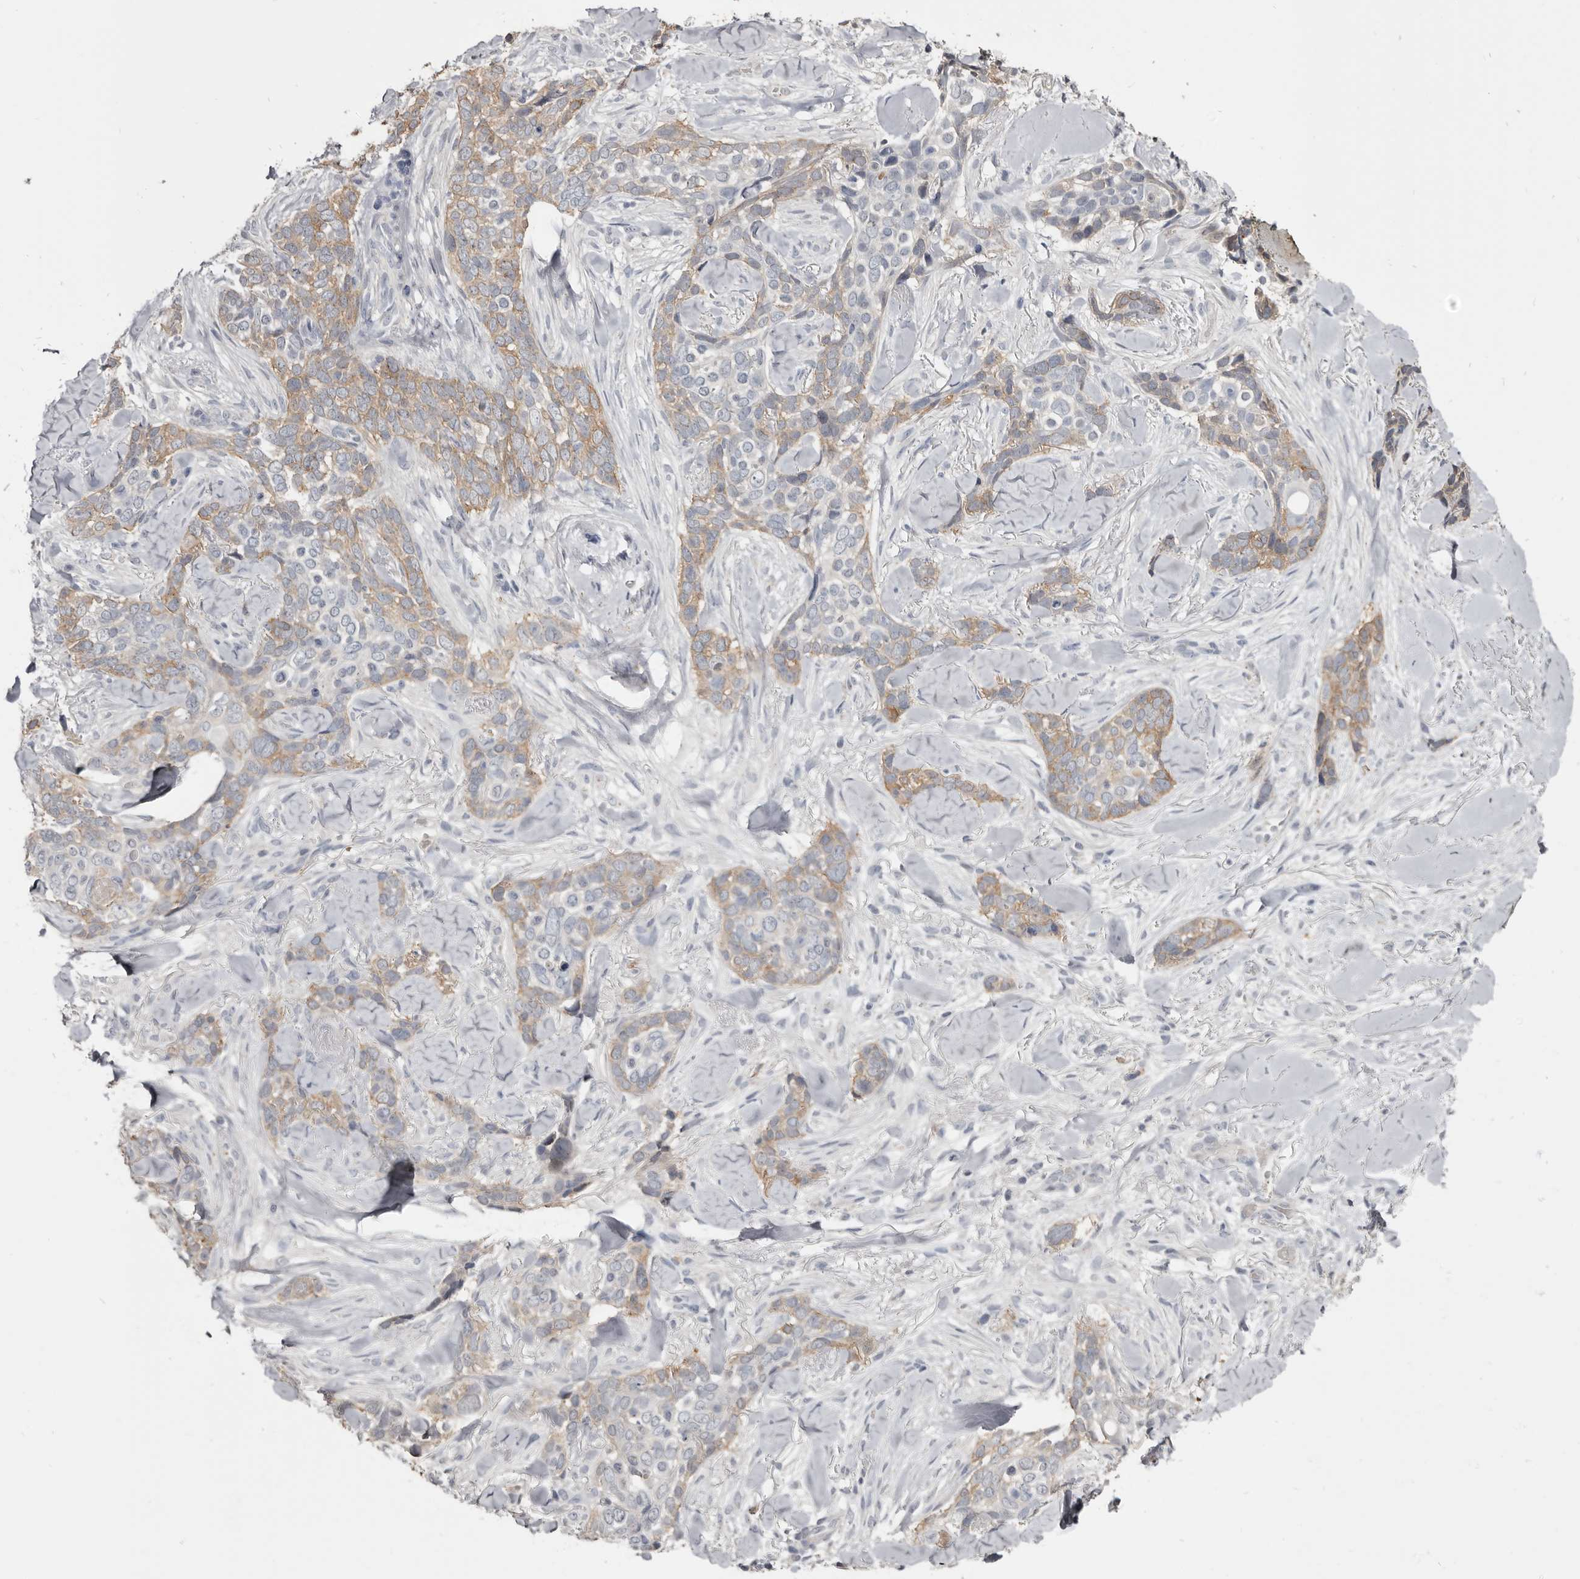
{"staining": {"intensity": "moderate", "quantity": "25%-75%", "location": "cytoplasmic/membranous"}, "tissue": "skin cancer", "cell_type": "Tumor cells", "image_type": "cancer", "snomed": [{"axis": "morphology", "description": "Basal cell carcinoma"}, {"axis": "topography", "description": "Skin"}], "caption": "DAB (3,3'-diaminobenzidine) immunohistochemical staining of human basal cell carcinoma (skin) shows moderate cytoplasmic/membranous protein expression in about 25%-75% of tumor cells.", "gene": "CGN", "patient": {"sex": "female", "age": 82}}